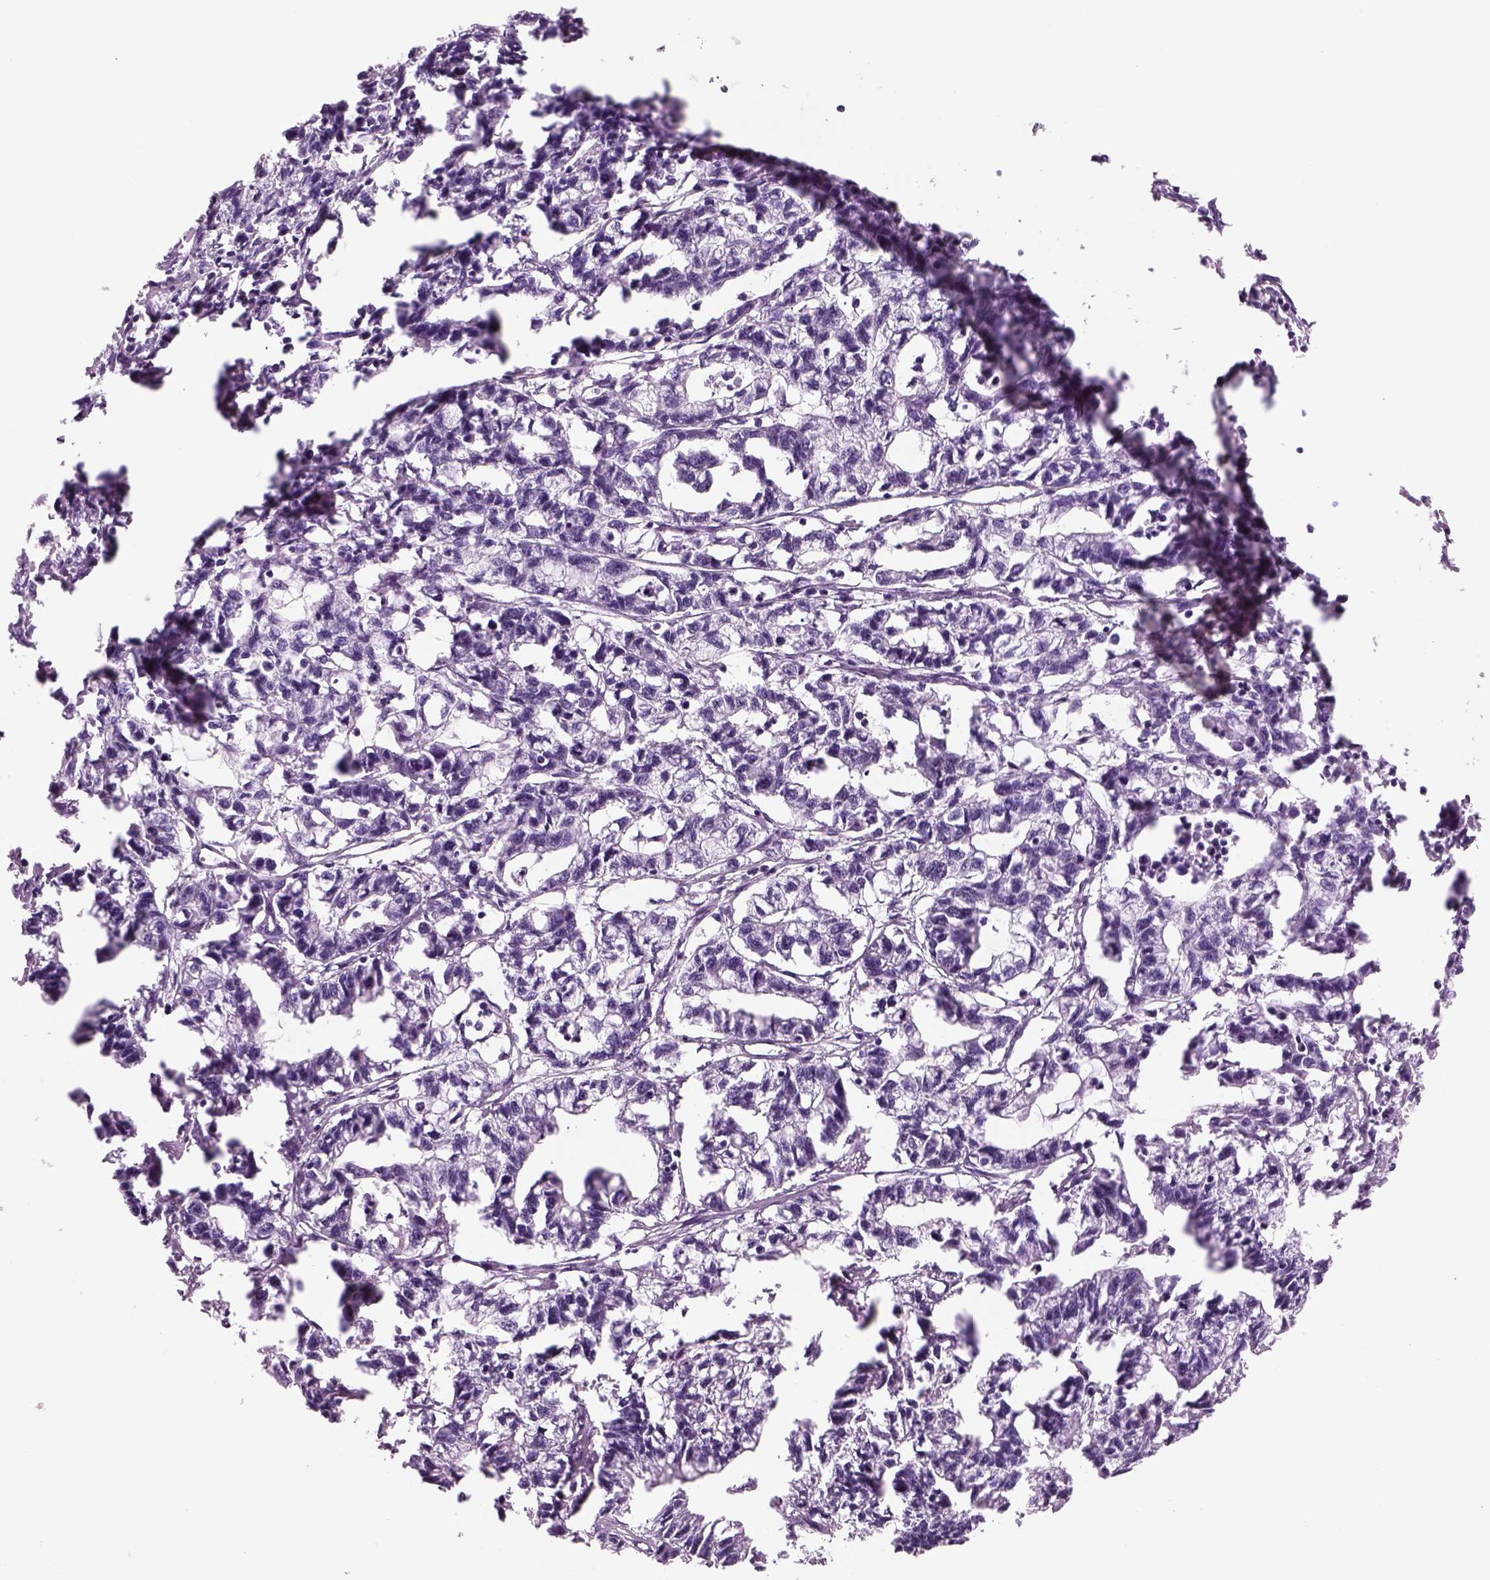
{"staining": {"intensity": "negative", "quantity": "none", "location": "none"}, "tissue": "stomach cancer", "cell_type": "Tumor cells", "image_type": "cancer", "snomed": [{"axis": "morphology", "description": "Adenocarcinoma, NOS"}, {"axis": "topography", "description": "Stomach"}], "caption": "The immunohistochemistry micrograph has no significant positivity in tumor cells of stomach adenocarcinoma tissue.", "gene": "RHO", "patient": {"sex": "male", "age": 83}}